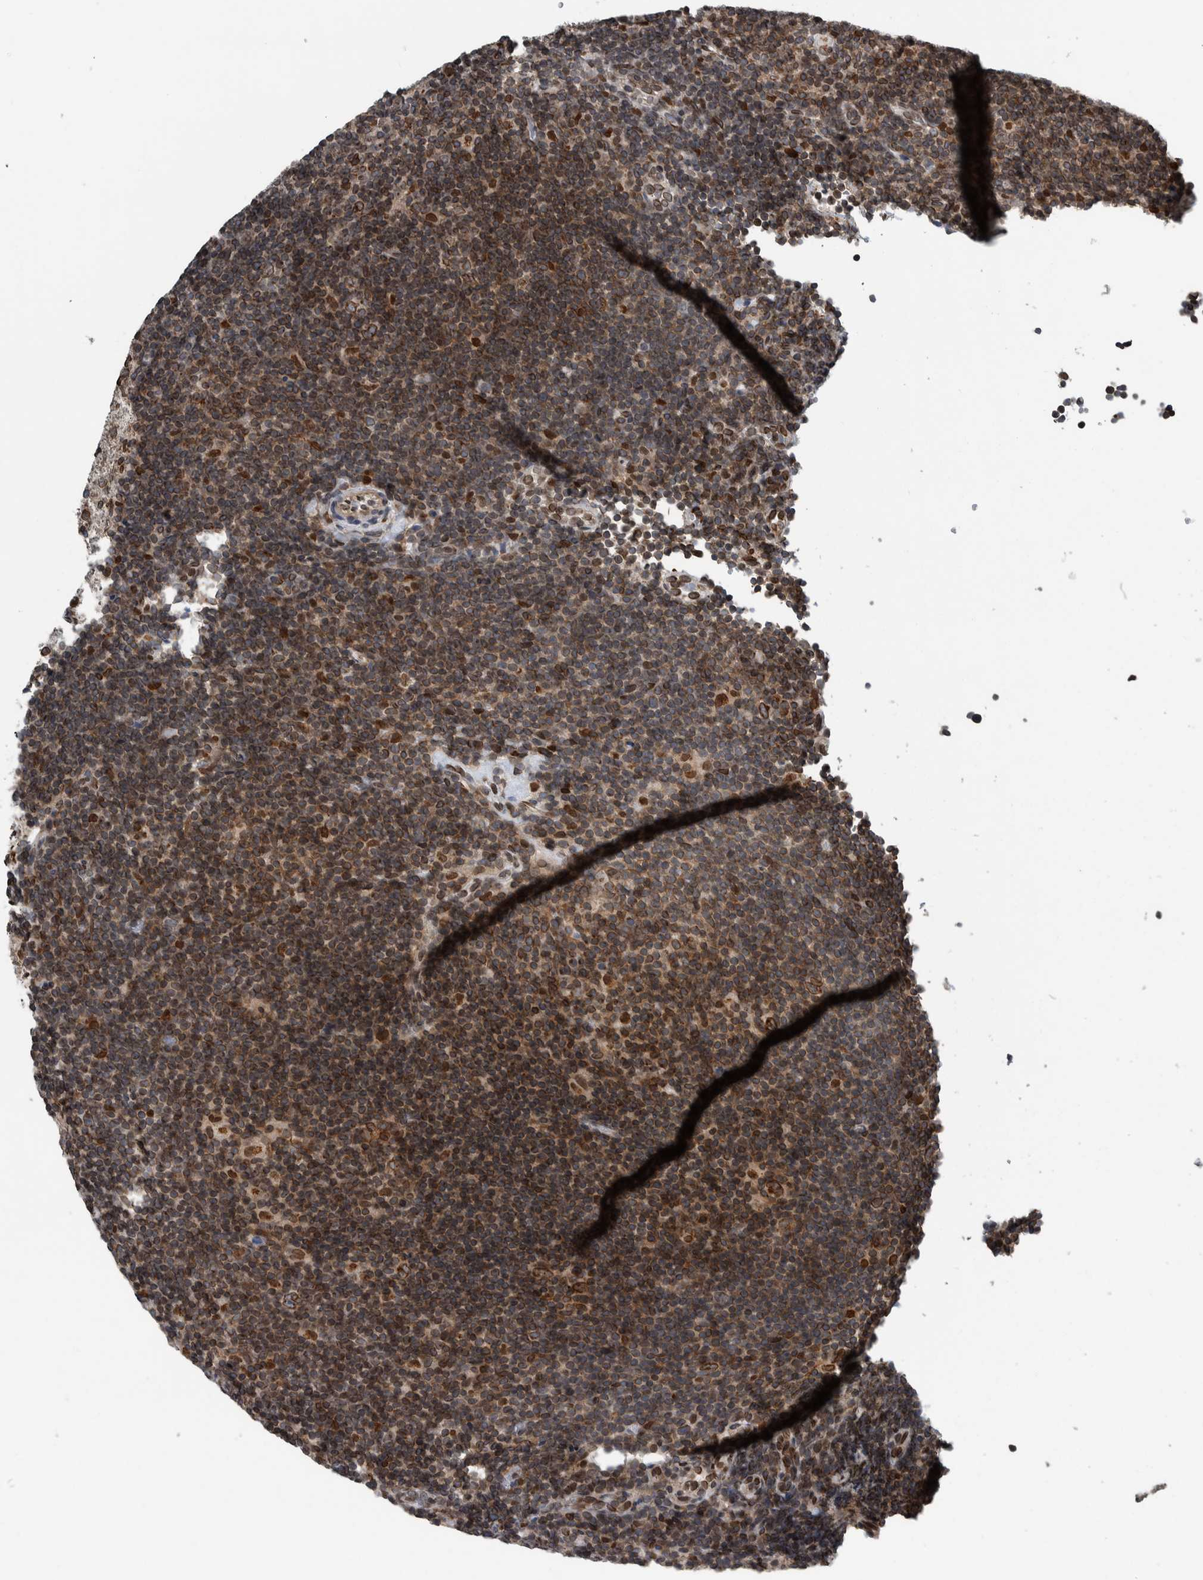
{"staining": {"intensity": "moderate", "quantity": ">75%", "location": "cytoplasmic/membranous,nuclear"}, "tissue": "lymphoma", "cell_type": "Tumor cells", "image_type": "cancer", "snomed": [{"axis": "morphology", "description": "Hodgkin's disease, NOS"}, {"axis": "topography", "description": "Lymph node"}], "caption": "DAB immunohistochemical staining of human Hodgkin's disease exhibits moderate cytoplasmic/membranous and nuclear protein expression in approximately >75% of tumor cells. (Stains: DAB in brown, nuclei in blue, Microscopy: brightfield microscopy at high magnification).", "gene": "FAM135B", "patient": {"sex": "female", "age": 57}}